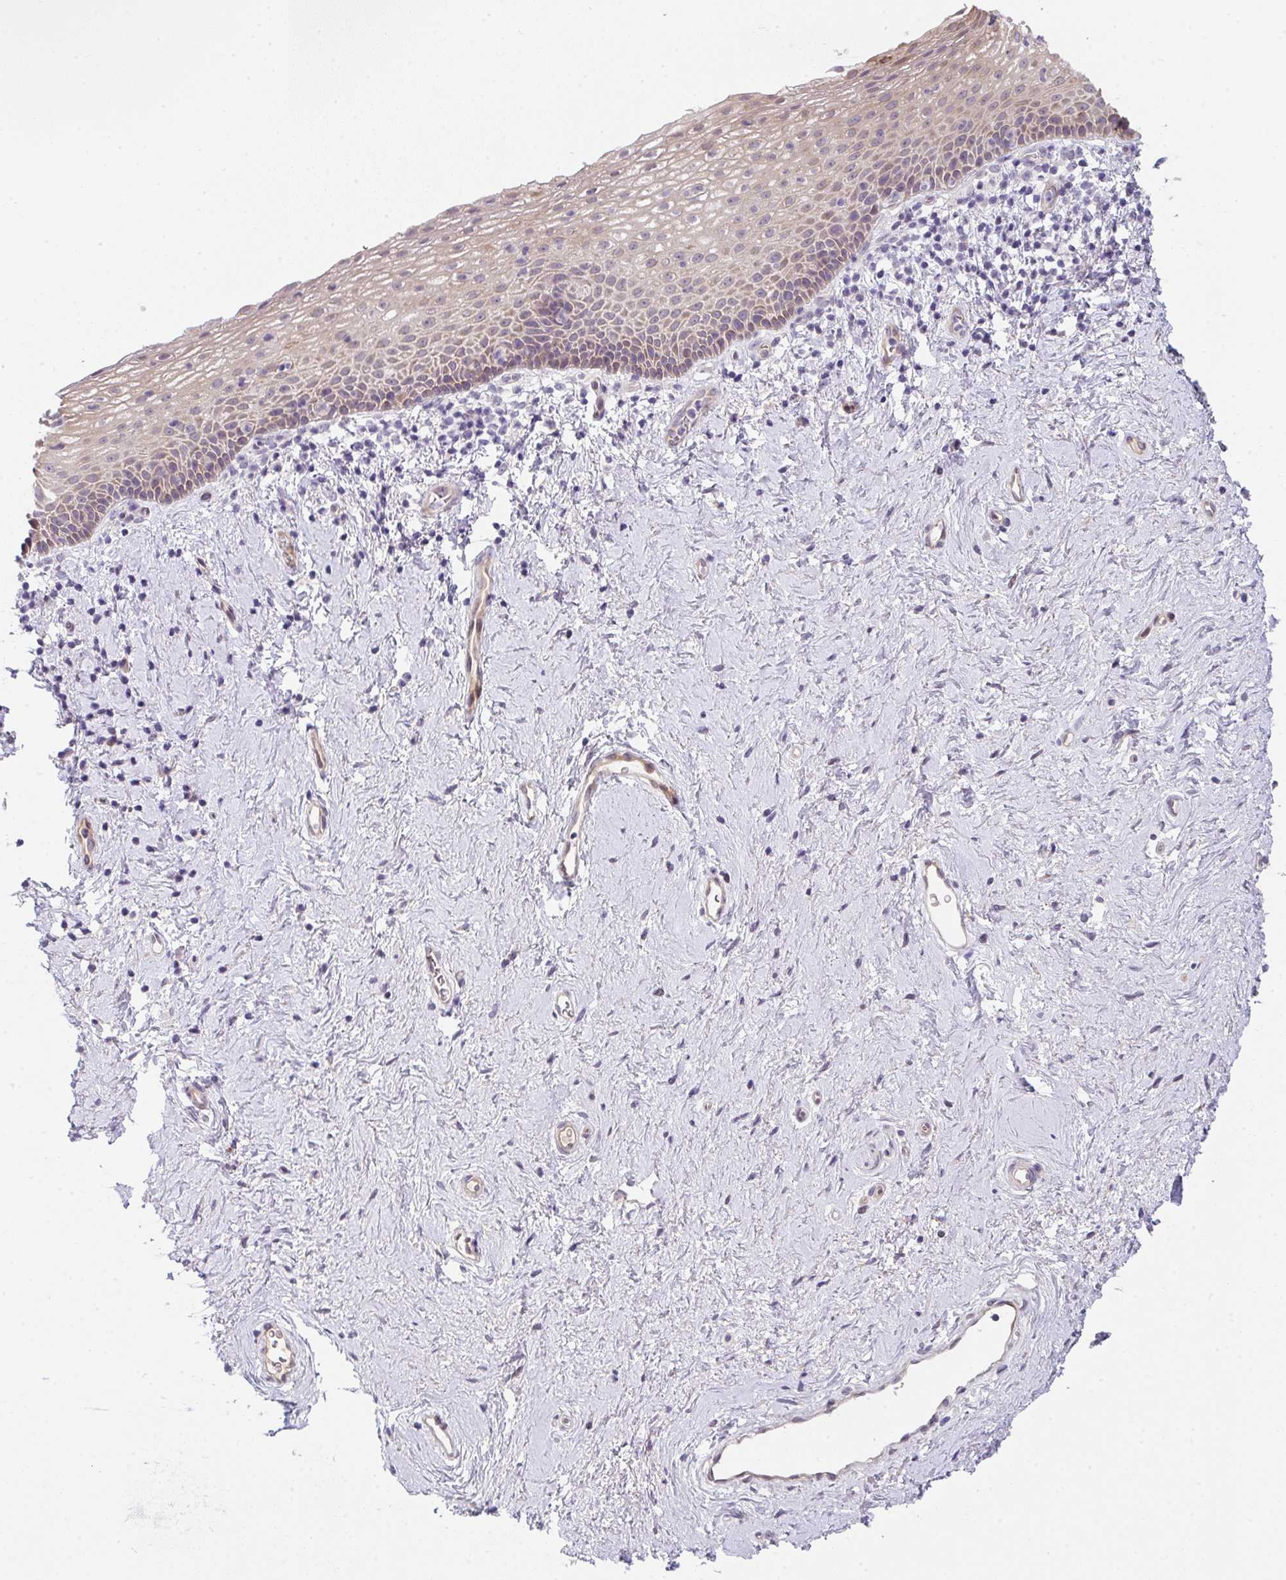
{"staining": {"intensity": "weak", "quantity": "25%-75%", "location": "cytoplasmic/membranous"}, "tissue": "vagina", "cell_type": "Squamous epithelial cells", "image_type": "normal", "snomed": [{"axis": "morphology", "description": "Normal tissue, NOS"}, {"axis": "topography", "description": "Vagina"}], "caption": "IHC of benign human vagina displays low levels of weak cytoplasmic/membranous expression in approximately 25%-75% of squamous epithelial cells. The staining was performed using DAB (3,3'-diaminobenzidine), with brown indicating positive protein expression. Nuclei are stained blue with hematoxylin.", "gene": "TNFRSF10A", "patient": {"sex": "female", "age": 61}}